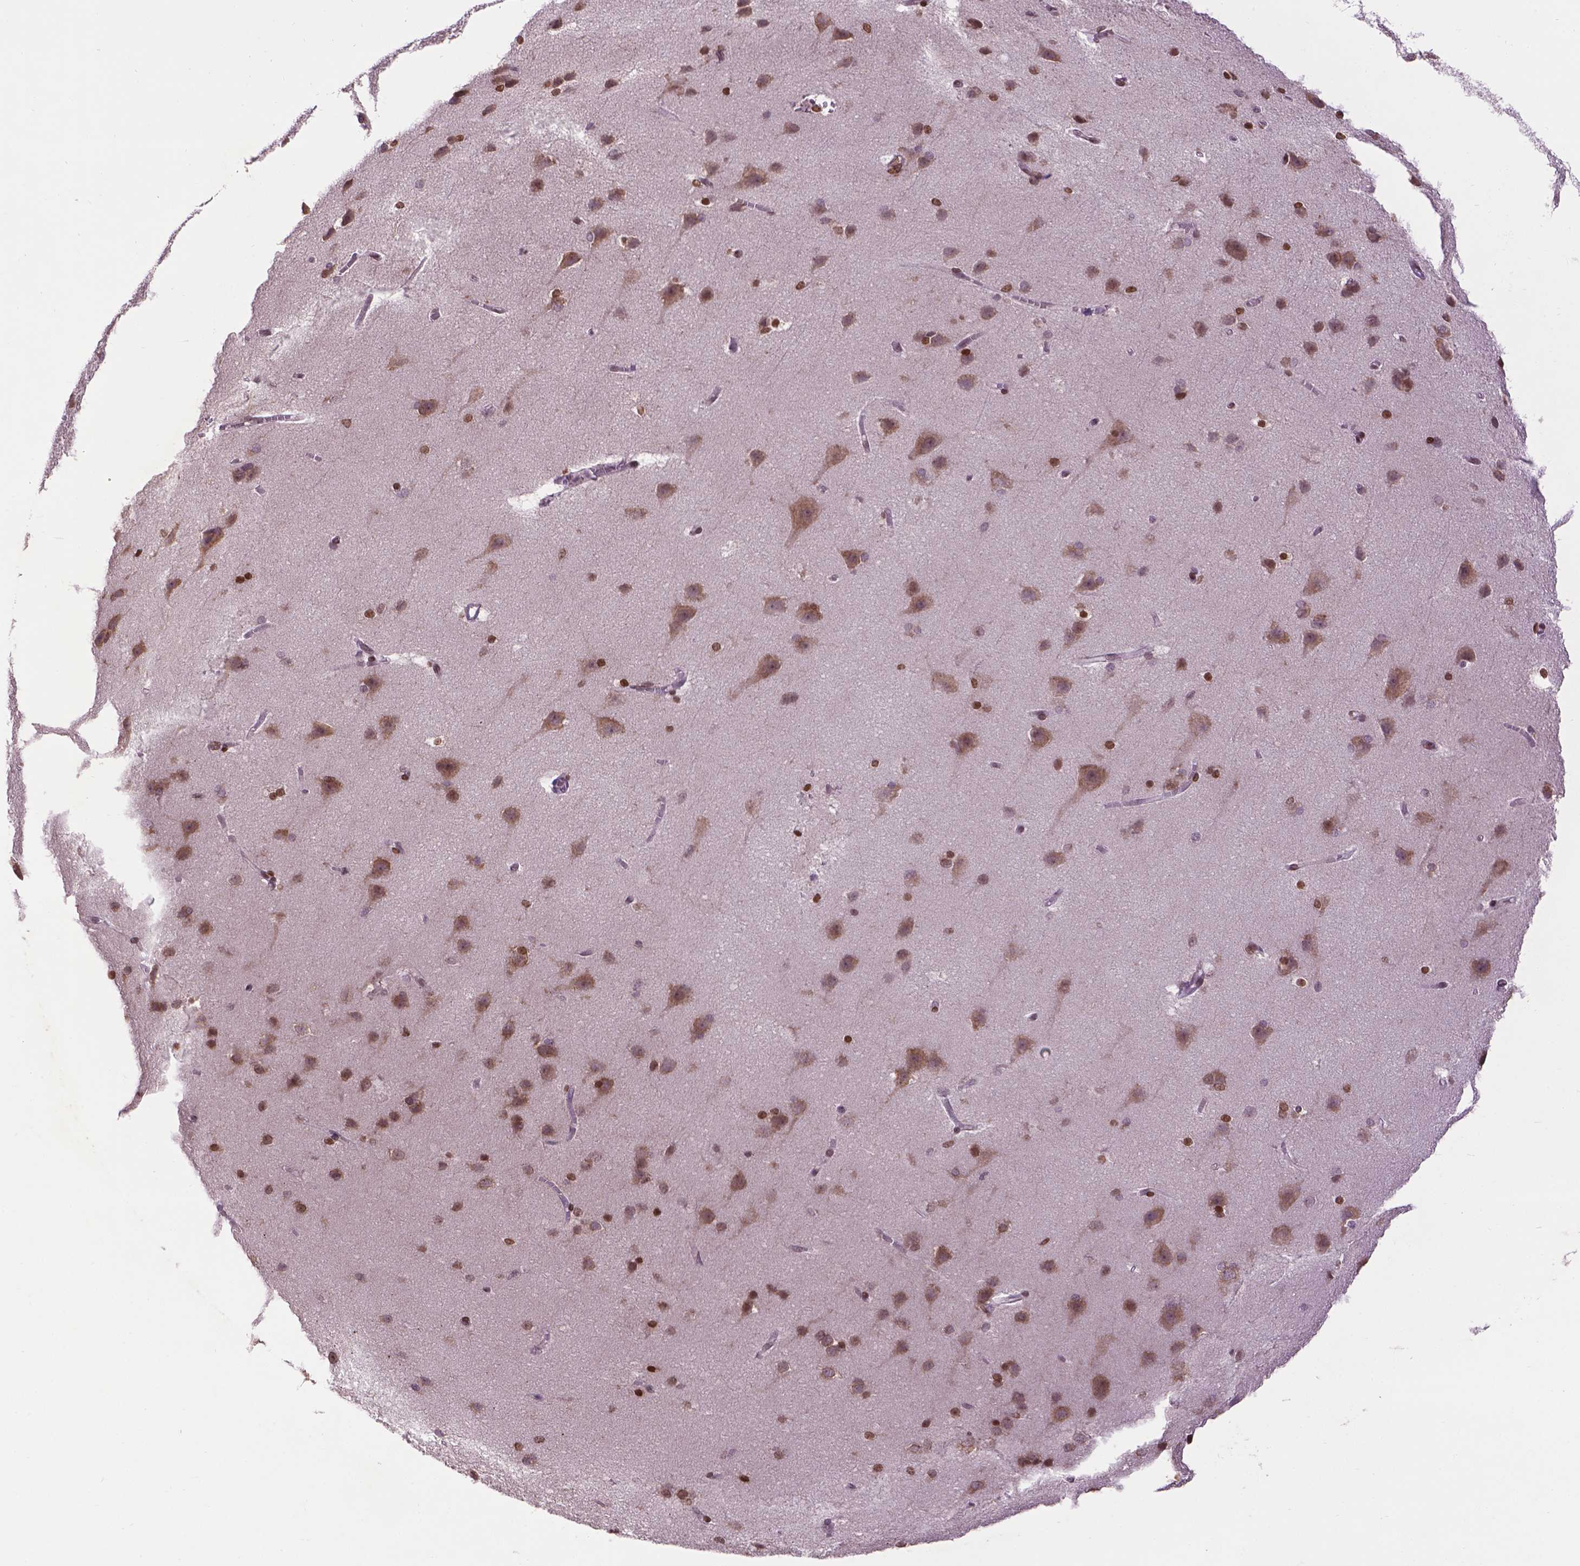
{"staining": {"intensity": "moderate", "quantity": ">75%", "location": "cytoplasmic/membranous,nuclear"}, "tissue": "cerebral cortex", "cell_type": "Endothelial cells", "image_type": "normal", "snomed": [{"axis": "morphology", "description": "Normal tissue, NOS"}, {"axis": "topography", "description": "Cerebral cortex"}], "caption": "Human cerebral cortex stained with a brown dye displays moderate cytoplasmic/membranous,nuclear positive expression in approximately >75% of endothelial cells.", "gene": "ENSG00000289700", "patient": {"sex": "male", "age": 37}}